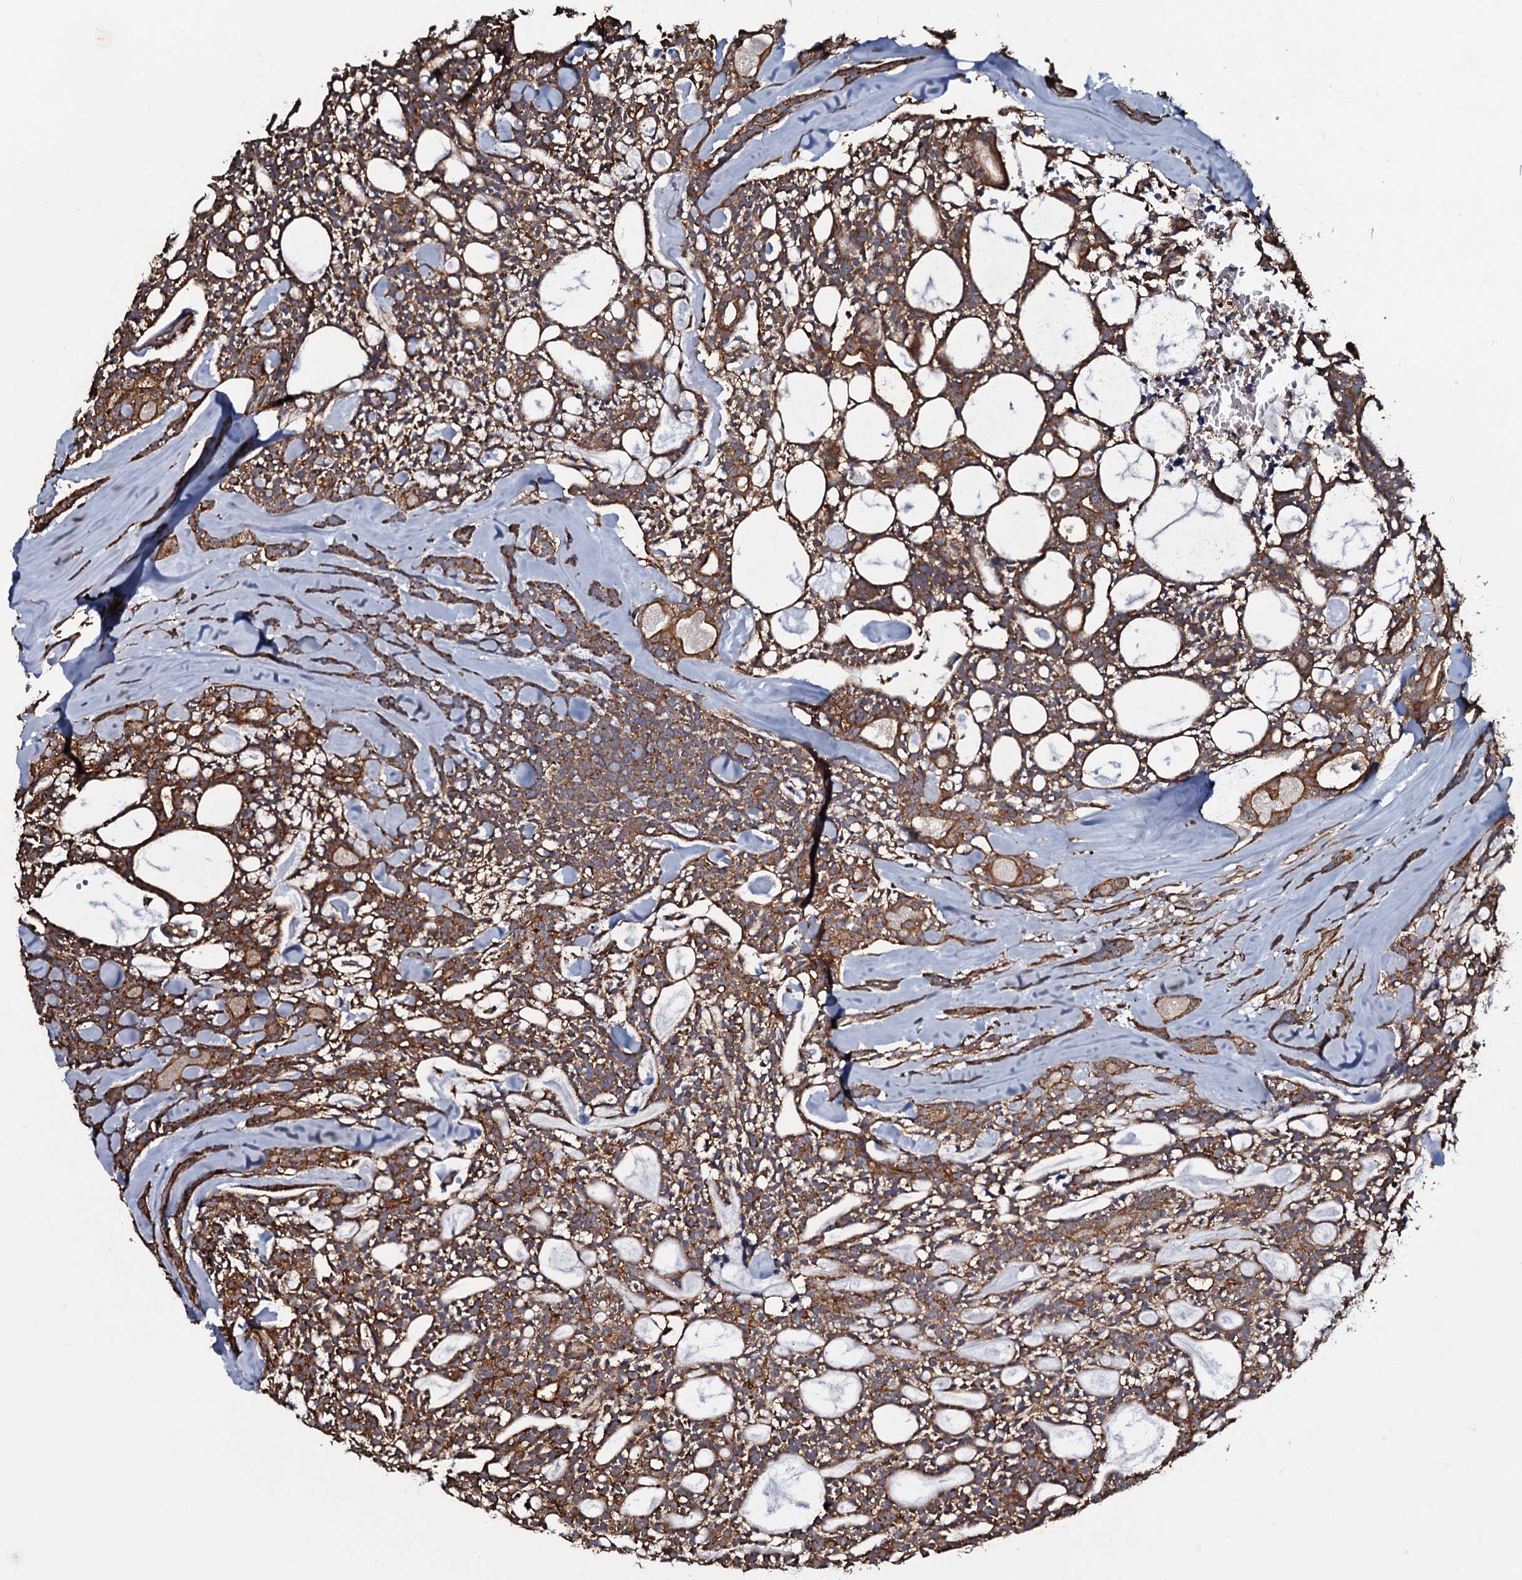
{"staining": {"intensity": "moderate", "quantity": ">75%", "location": "cytoplasmic/membranous"}, "tissue": "head and neck cancer", "cell_type": "Tumor cells", "image_type": "cancer", "snomed": [{"axis": "morphology", "description": "Adenocarcinoma, NOS"}, {"axis": "topography", "description": "Salivary gland"}, {"axis": "topography", "description": "Head-Neck"}], "caption": "This image shows immunohistochemistry staining of head and neck cancer, with medium moderate cytoplasmic/membranous staining in about >75% of tumor cells.", "gene": "VWA8", "patient": {"sex": "male", "age": 55}}